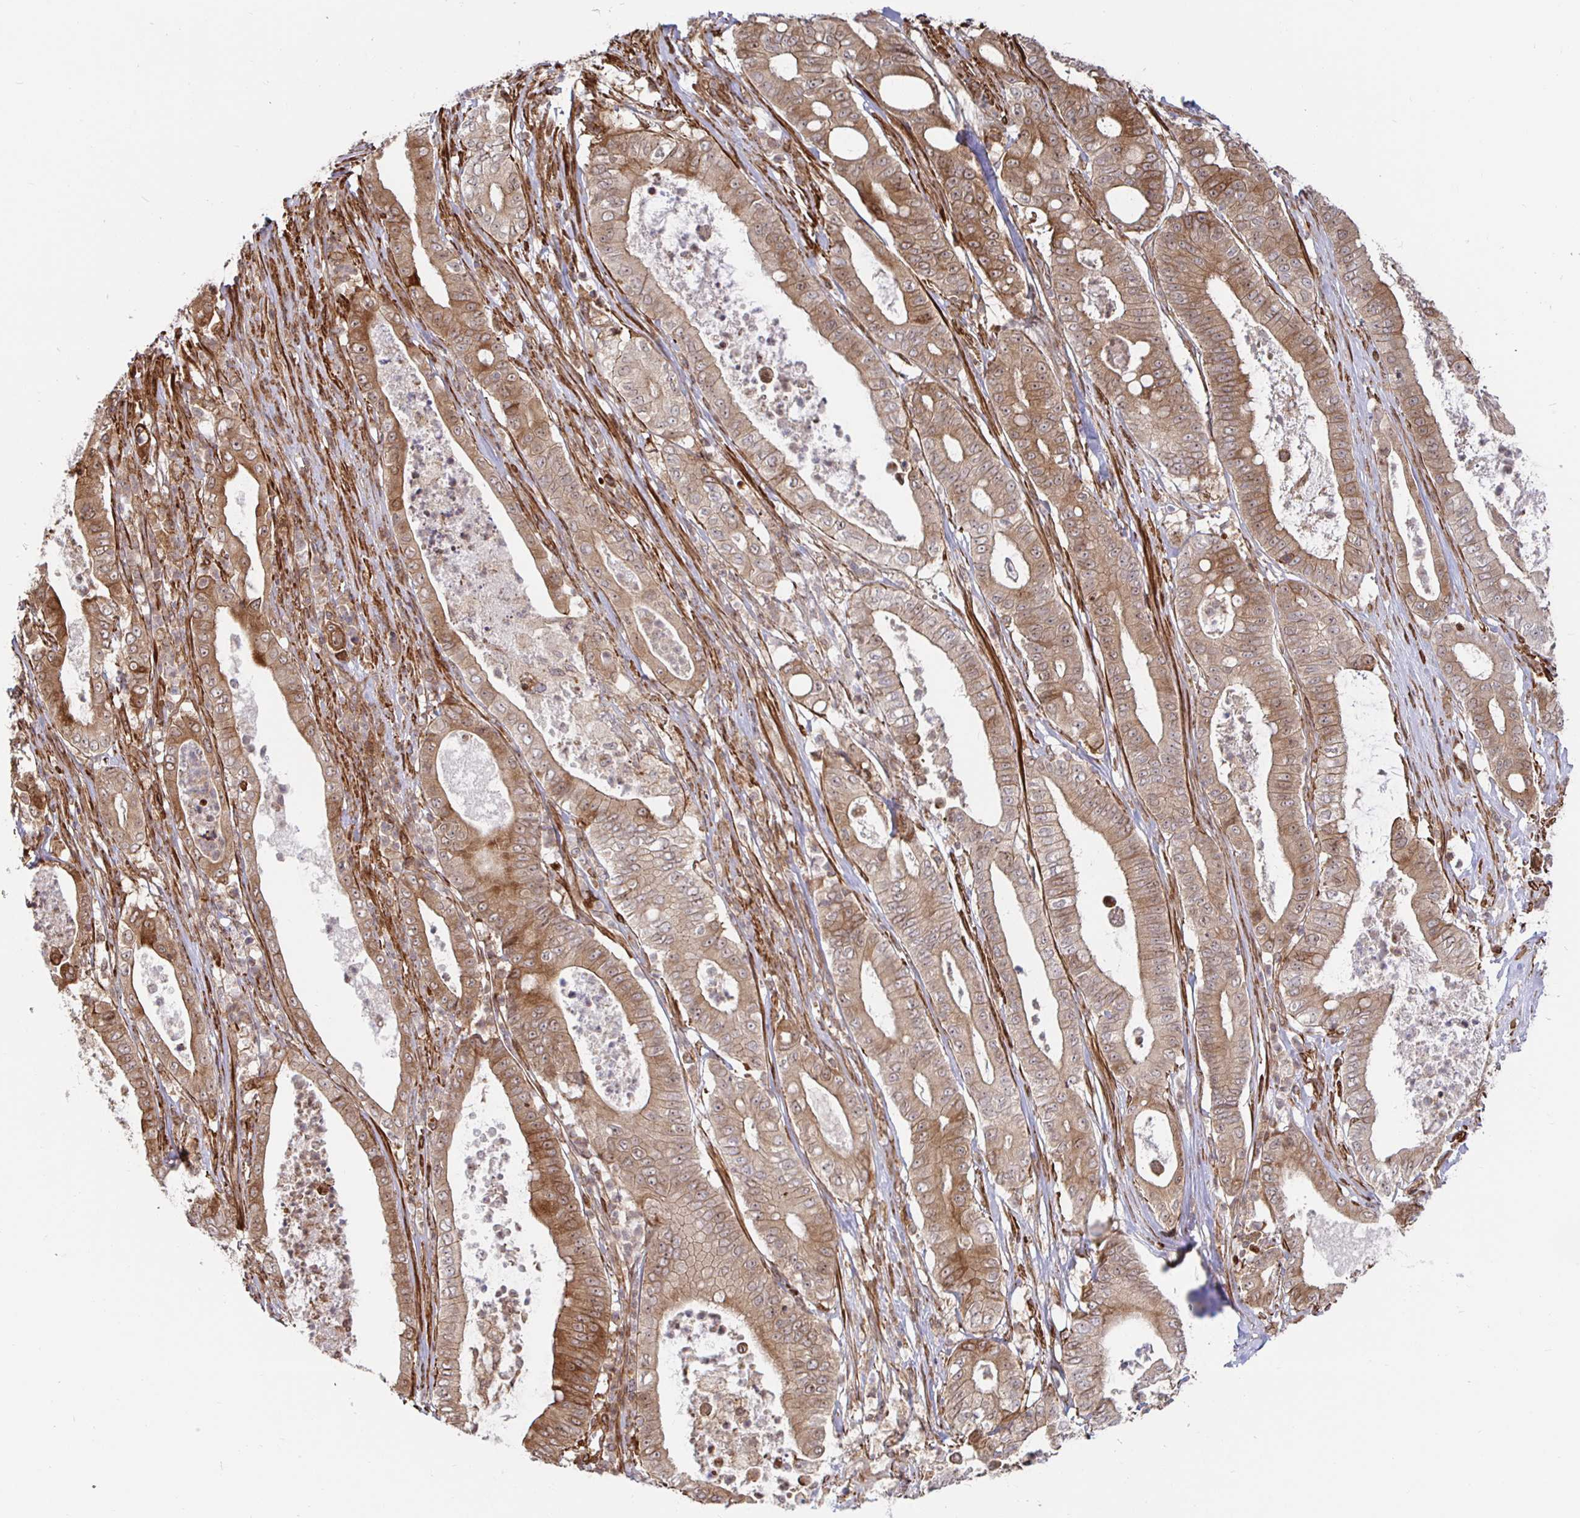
{"staining": {"intensity": "moderate", "quantity": ">75%", "location": "cytoplasmic/membranous,nuclear"}, "tissue": "pancreatic cancer", "cell_type": "Tumor cells", "image_type": "cancer", "snomed": [{"axis": "morphology", "description": "Adenocarcinoma, NOS"}, {"axis": "topography", "description": "Pancreas"}], "caption": "A histopathology image of human adenocarcinoma (pancreatic) stained for a protein exhibits moderate cytoplasmic/membranous and nuclear brown staining in tumor cells. Immunohistochemistry (ihc) stains the protein of interest in brown and the nuclei are stained blue.", "gene": "STRAP", "patient": {"sex": "male", "age": 71}}